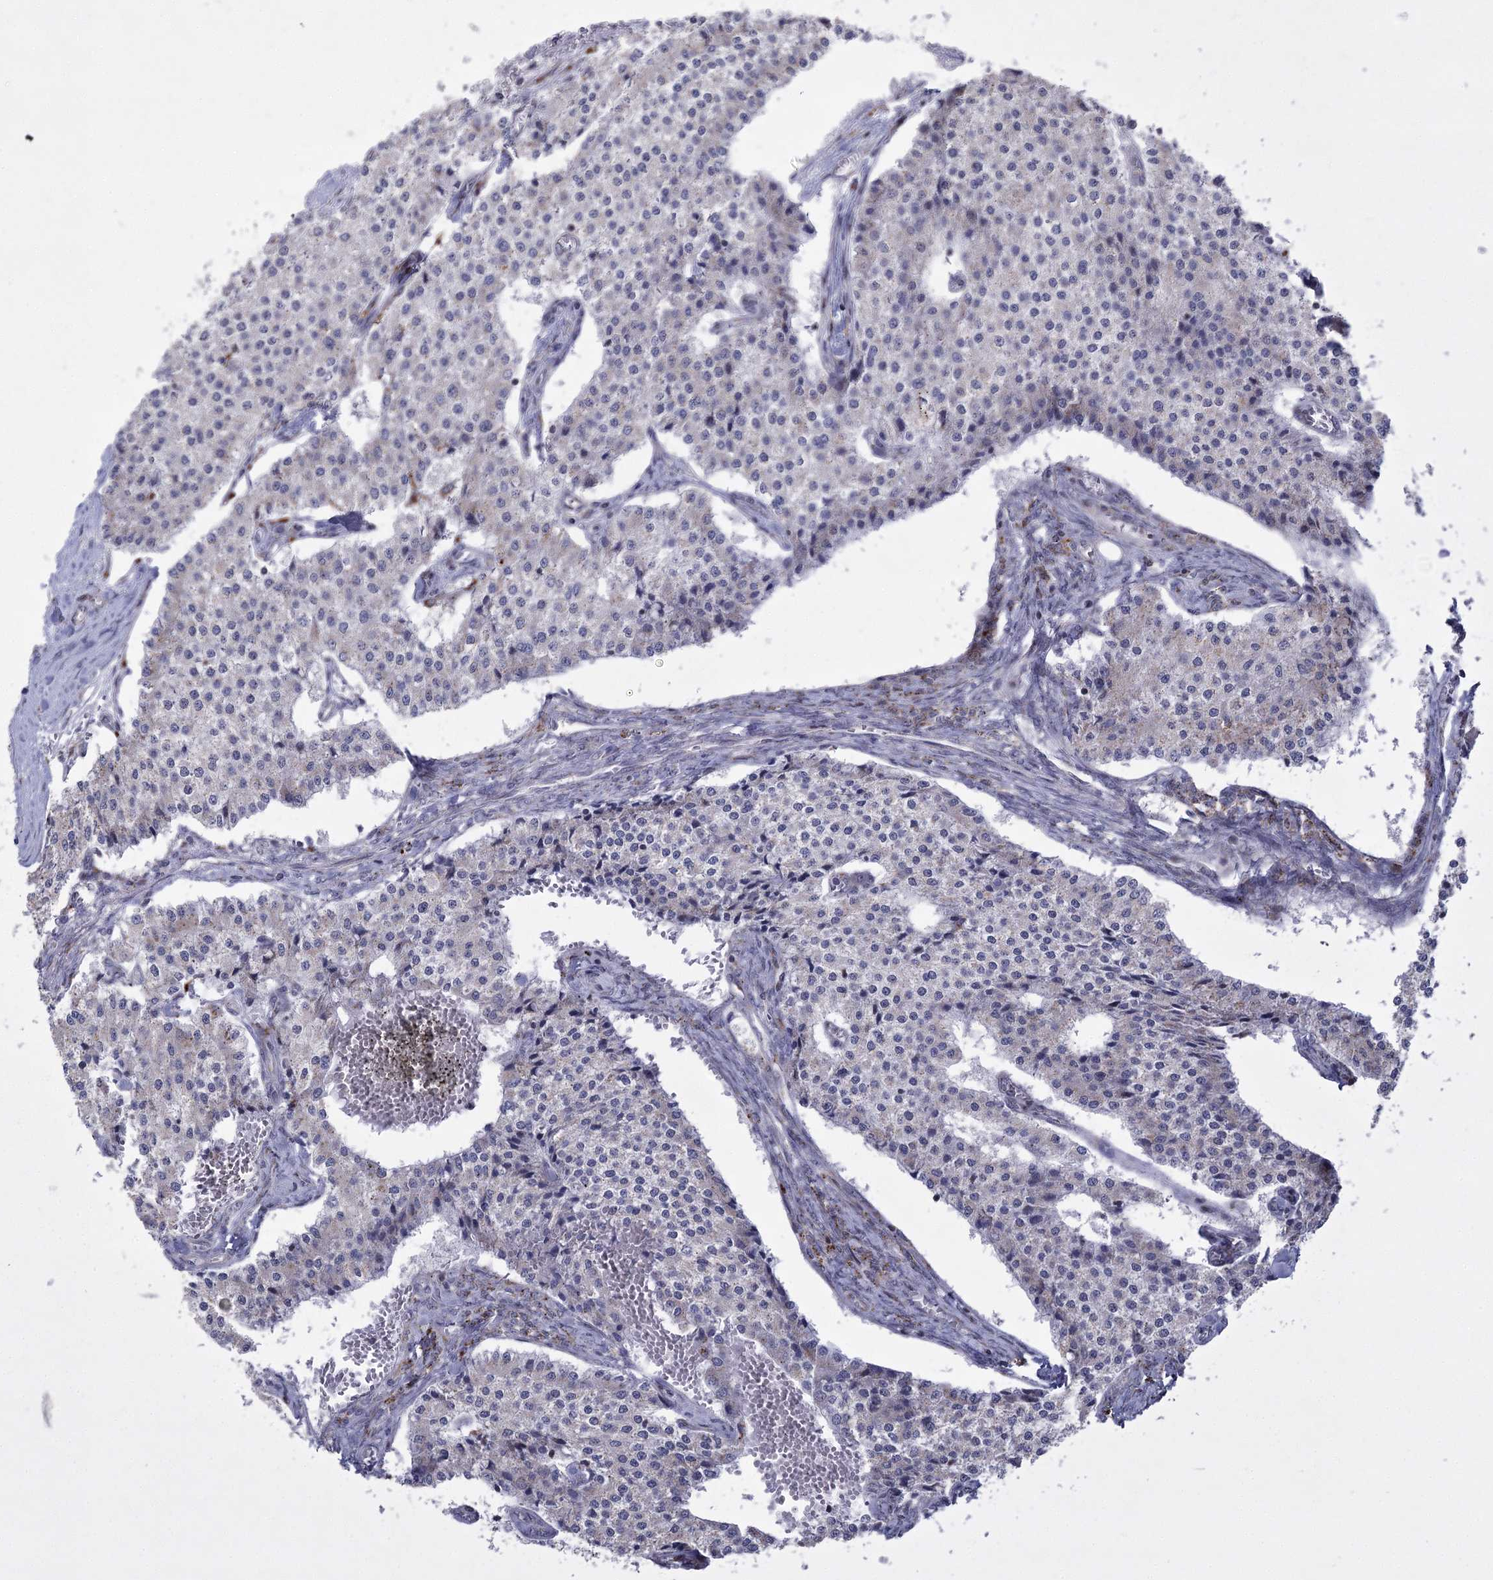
{"staining": {"intensity": "negative", "quantity": "none", "location": "none"}, "tissue": "carcinoid", "cell_type": "Tumor cells", "image_type": "cancer", "snomed": [{"axis": "morphology", "description": "Carcinoid, malignant, NOS"}, {"axis": "topography", "description": "Colon"}], "caption": "The IHC micrograph has no significant positivity in tumor cells of carcinoid tissue.", "gene": "NME7", "patient": {"sex": "female", "age": 52}}